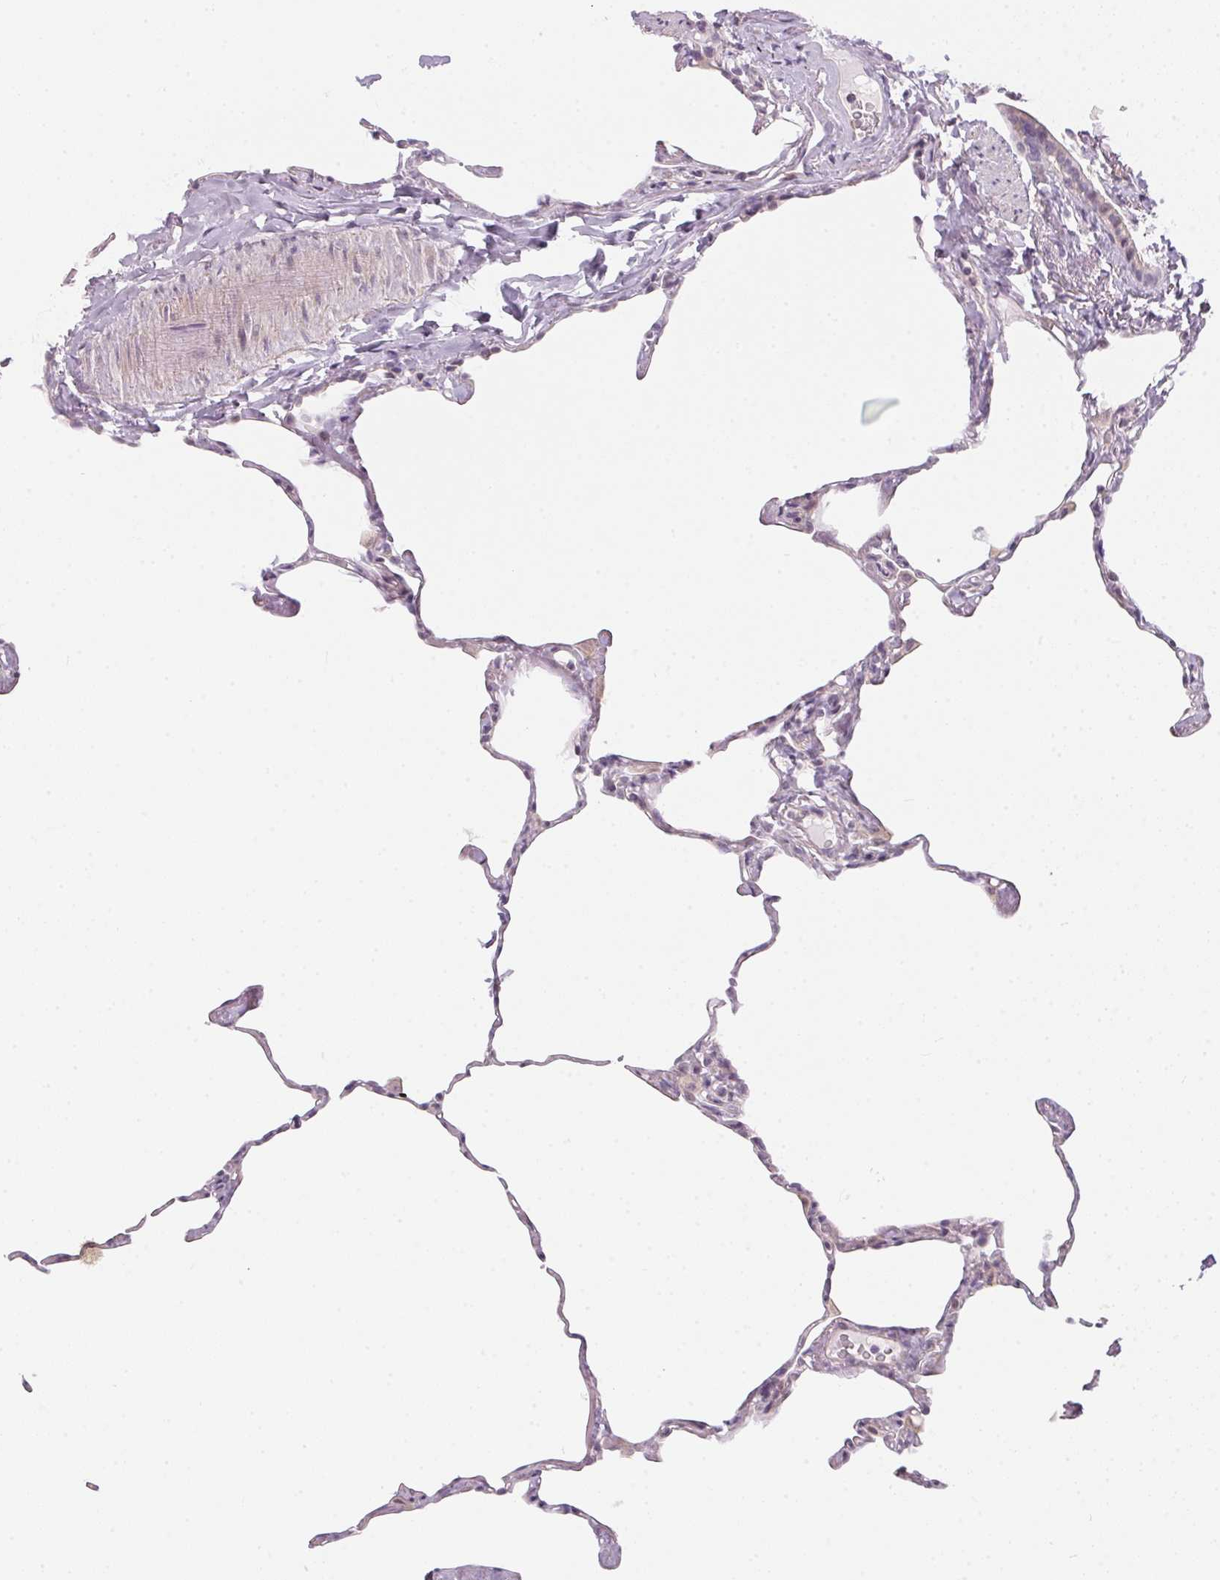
{"staining": {"intensity": "negative", "quantity": "none", "location": "none"}, "tissue": "lung", "cell_type": "Alveolar cells", "image_type": "normal", "snomed": [{"axis": "morphology", "description": "Normal tissue, NOS"}, {"axis": "topography", "description": "Lung"}], "caption": "High power microscopy micrograph of an immunohistochemistry micrograph of normal lung, revealing no significant positivity in alveolar cells. (DAB (3,3'-diaminobenzidine) IHC visualized using brightfield microscopy, high magnification).", "gene": "GDAP1L1", "patient": {"sex": "male", "age": 65}}